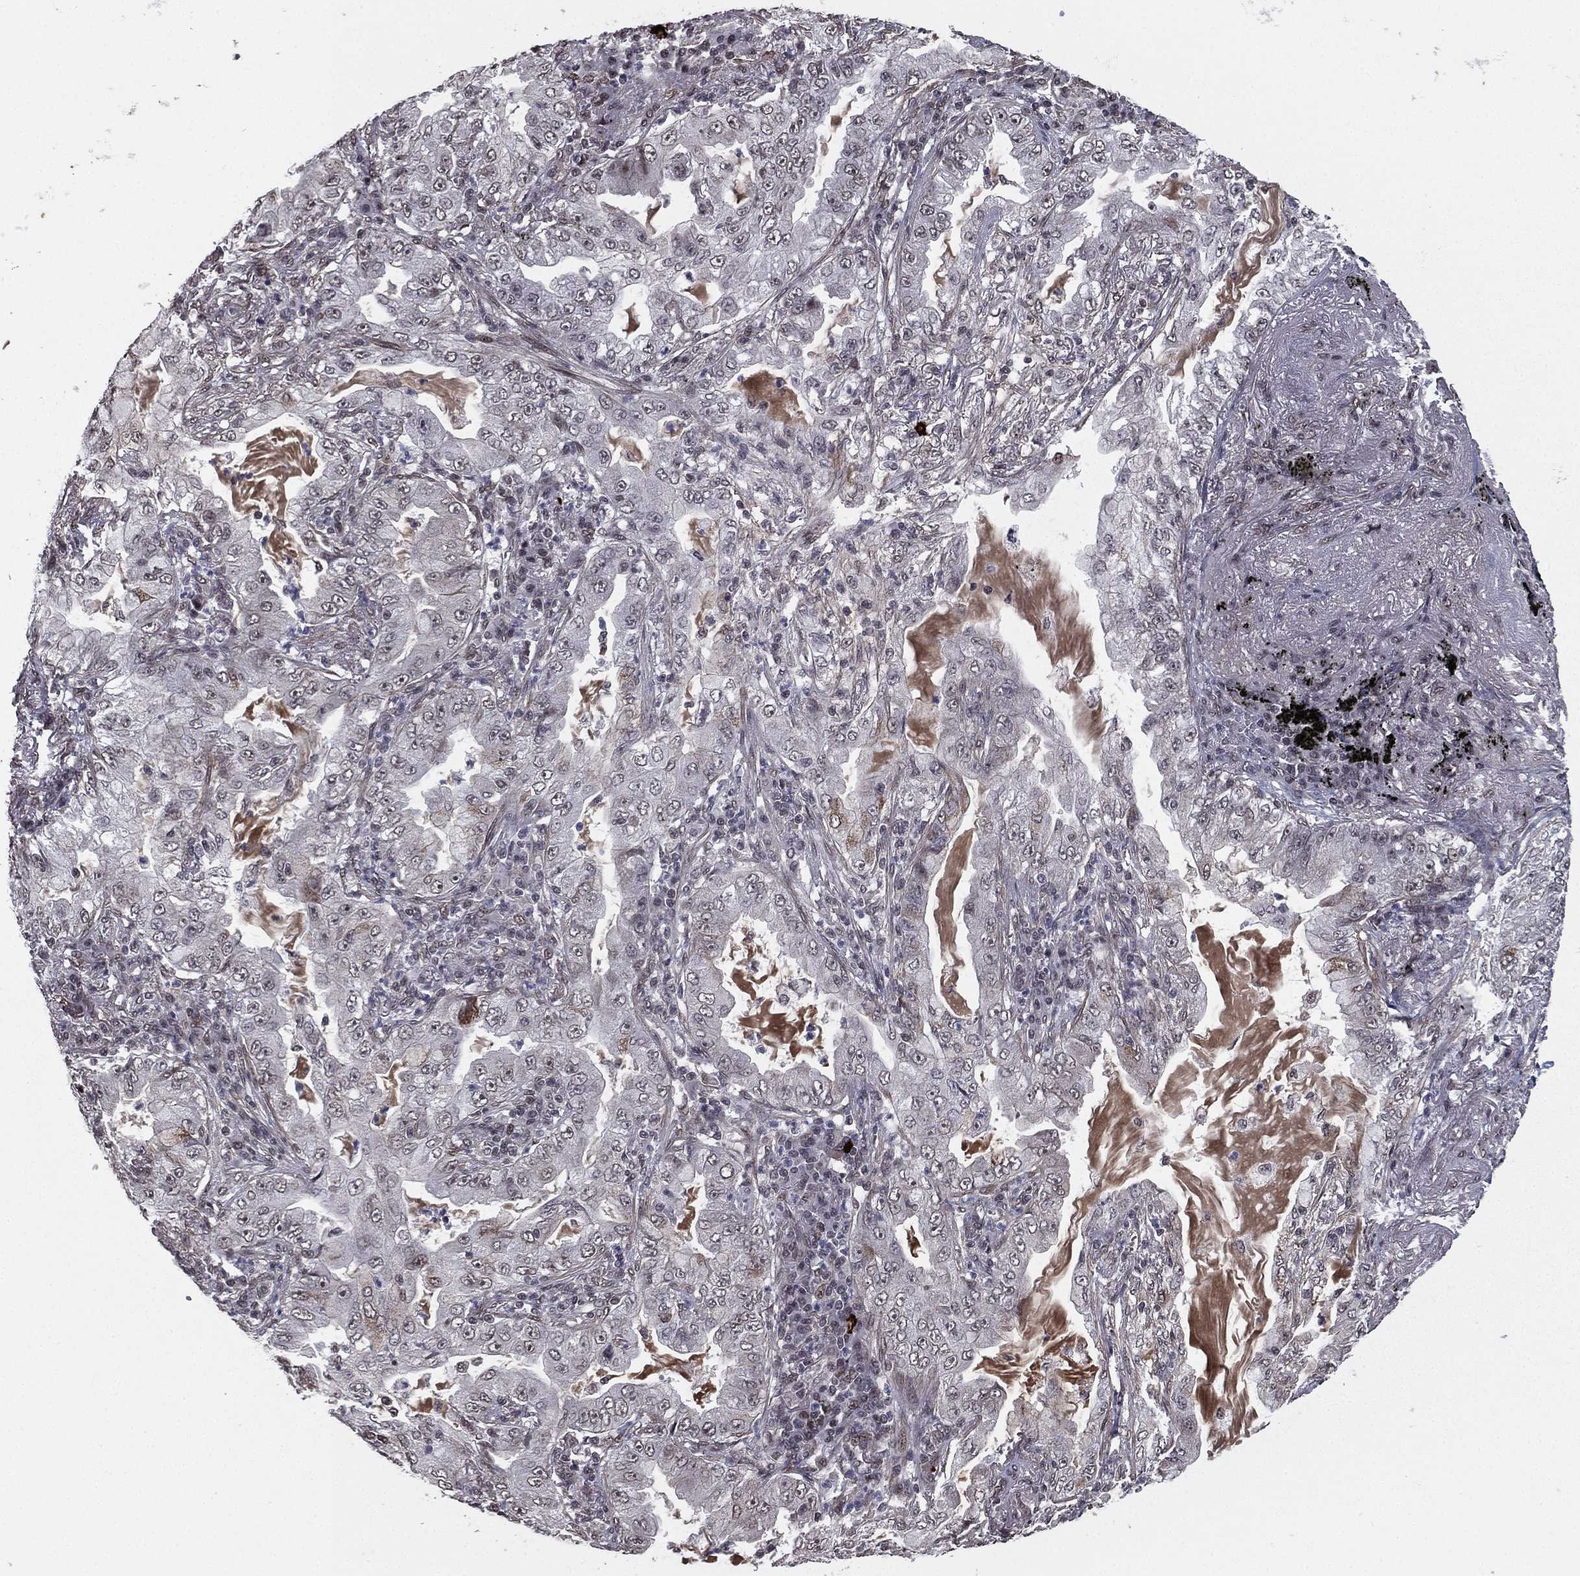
{"staining": {"intensity": "negative", "quantity": "none", "location": "none"}, "tissue": "lung cancer", "cell_type": "Tumor cells", "image_type": "cancer", "snomed": [{"axis": "morphology", "description": "Adenocarcinoma, NOS"}, {"axis": "topography", "description": "Lung"}], "caption": "Photomicrograph shows no significant protein positivity in tumor cells of lung cancer. (DAB (3,3'-diaminobenzidine) immunohistochemistry, high magnification).", "gene": "RARB", "patient": {"sex": "female", "age": 73}}